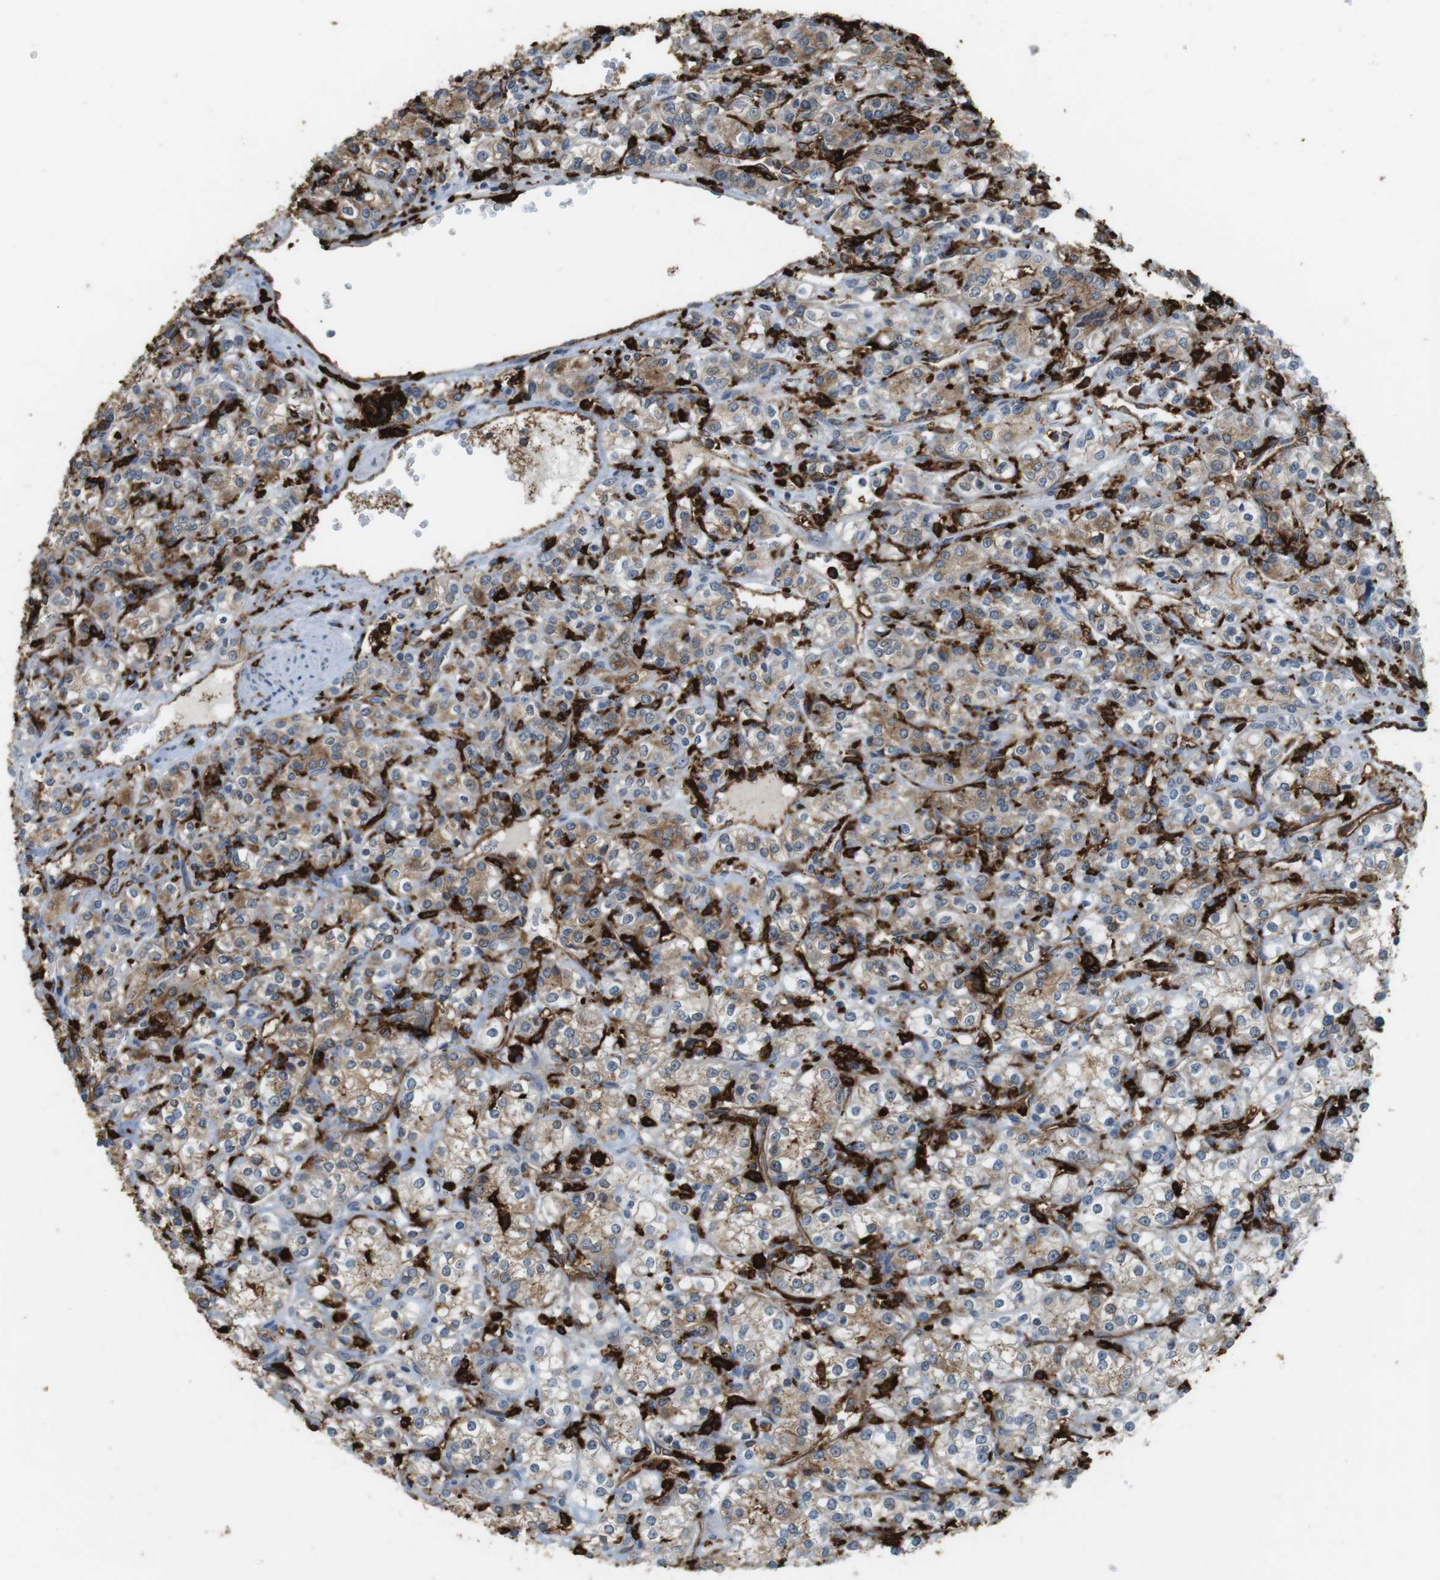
{"staining": {"intensity": "moderate", "quantity": "<25%", "location": "cytoplasmic/membranous"}, "tissue": "renal cancer", "cell_type": "Tumor cells", "image_type": "cancer", "snomed": [{"axis": "morphology", "description": "Adenocarcinoma, NOS"}, {"axis": "topography", "description": "Kidney"}], "caption": "Protein analysis of adenocarcinoma (renal) tissue demonstrates moderate cytoplasmic/membranous positivity in about <25% of tumor cells.", "gene": "HLA-DRA", "patient": {"sex": "male", "age": 77}}